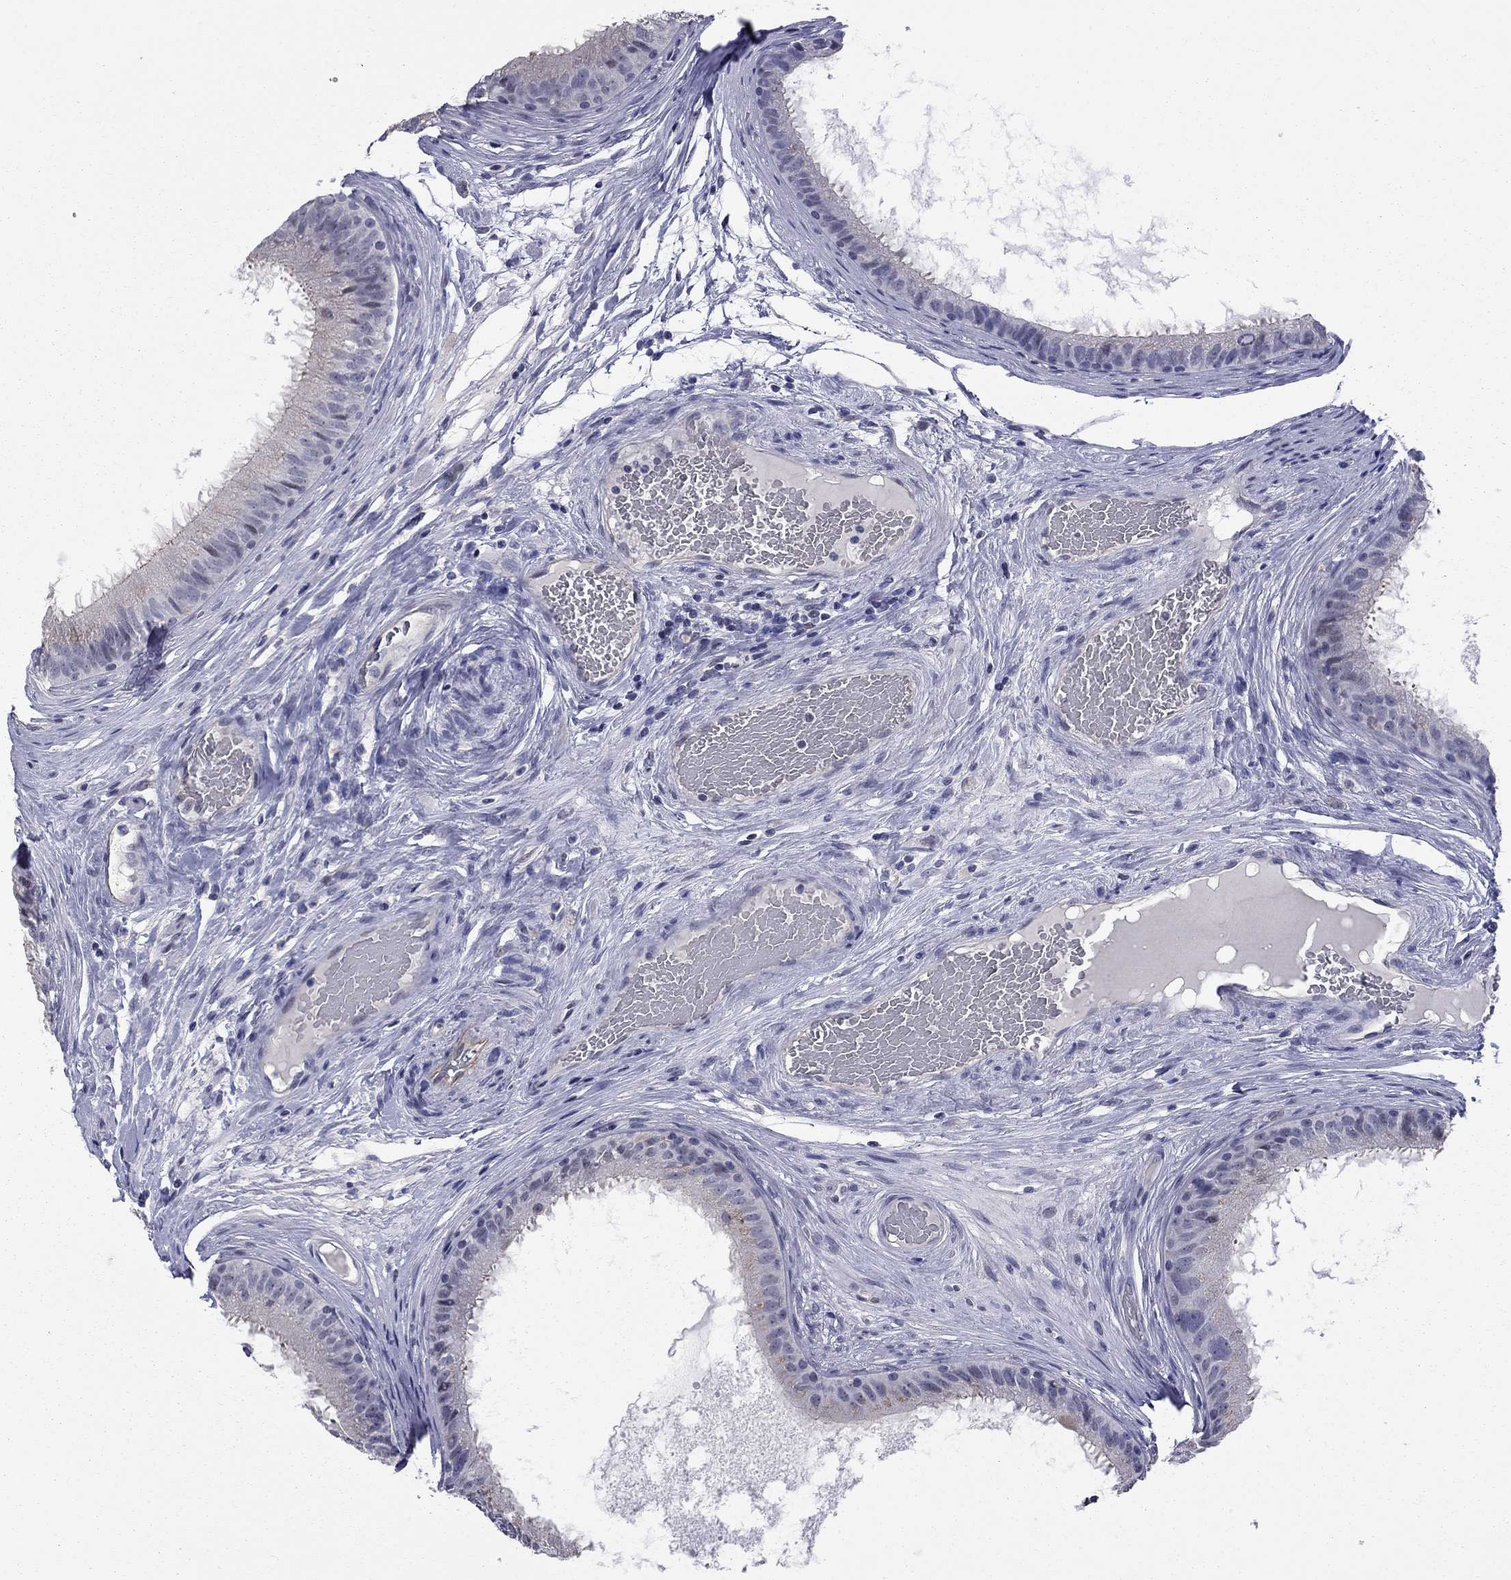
{"staining": {"intensity": "negative", "quantity": "none", "location": "none"}, "tissue": "epididymis", "cell_type": "Glandular cells", "image_type": "normal", "snomed": [{"axis": "morphology", "description": "Normal tissue, NOS"}, {"axis": "topography", "description": "Epididymis"}], "caption": "Image shows no significant protein positivity in glandular cells of benign epididymis. (Immunohistochemistry, brightfield microscopy, high magnification).", "gene": "HTR4", "patient": {"sex": "male", "age": 59}}